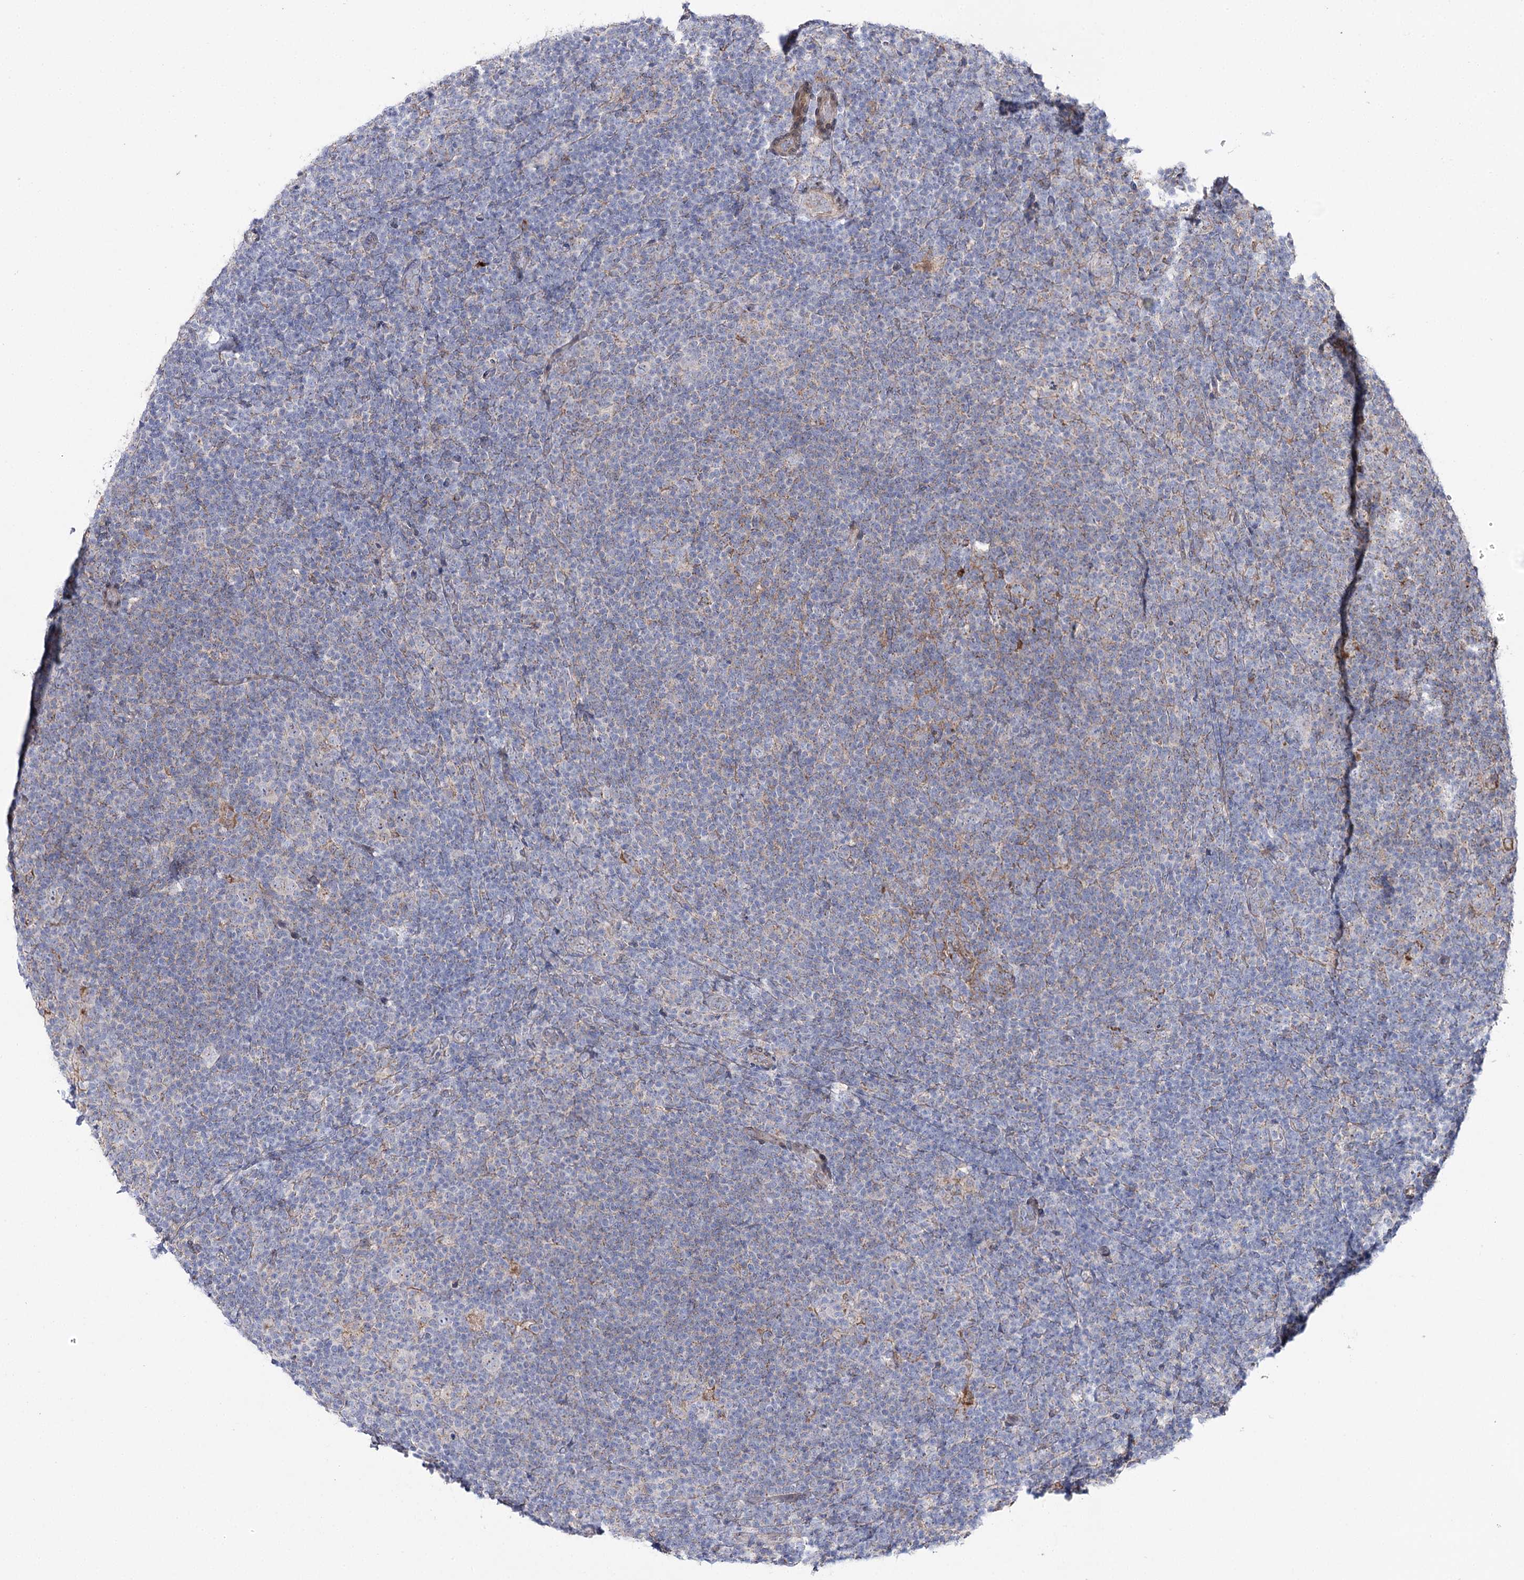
{"staining": {"intensity": "negative", "quantity": "none", "location": "none"}, "tissue": "lymphoma", "cell_type": "Tumor cells", "image_type": "cancer", "snomed": [{"axis": "morphology", "description": "Hodgkin's disease, NOS"}, {"axis": "topography", "description": "Lymph node"}], "caption": "This is an immunohistochemistry image of human Hodgkin's disease. There is no positivity in tumor cells.", "gene": "C11orf80", "patient": {"sex": "female", "age": 57}}